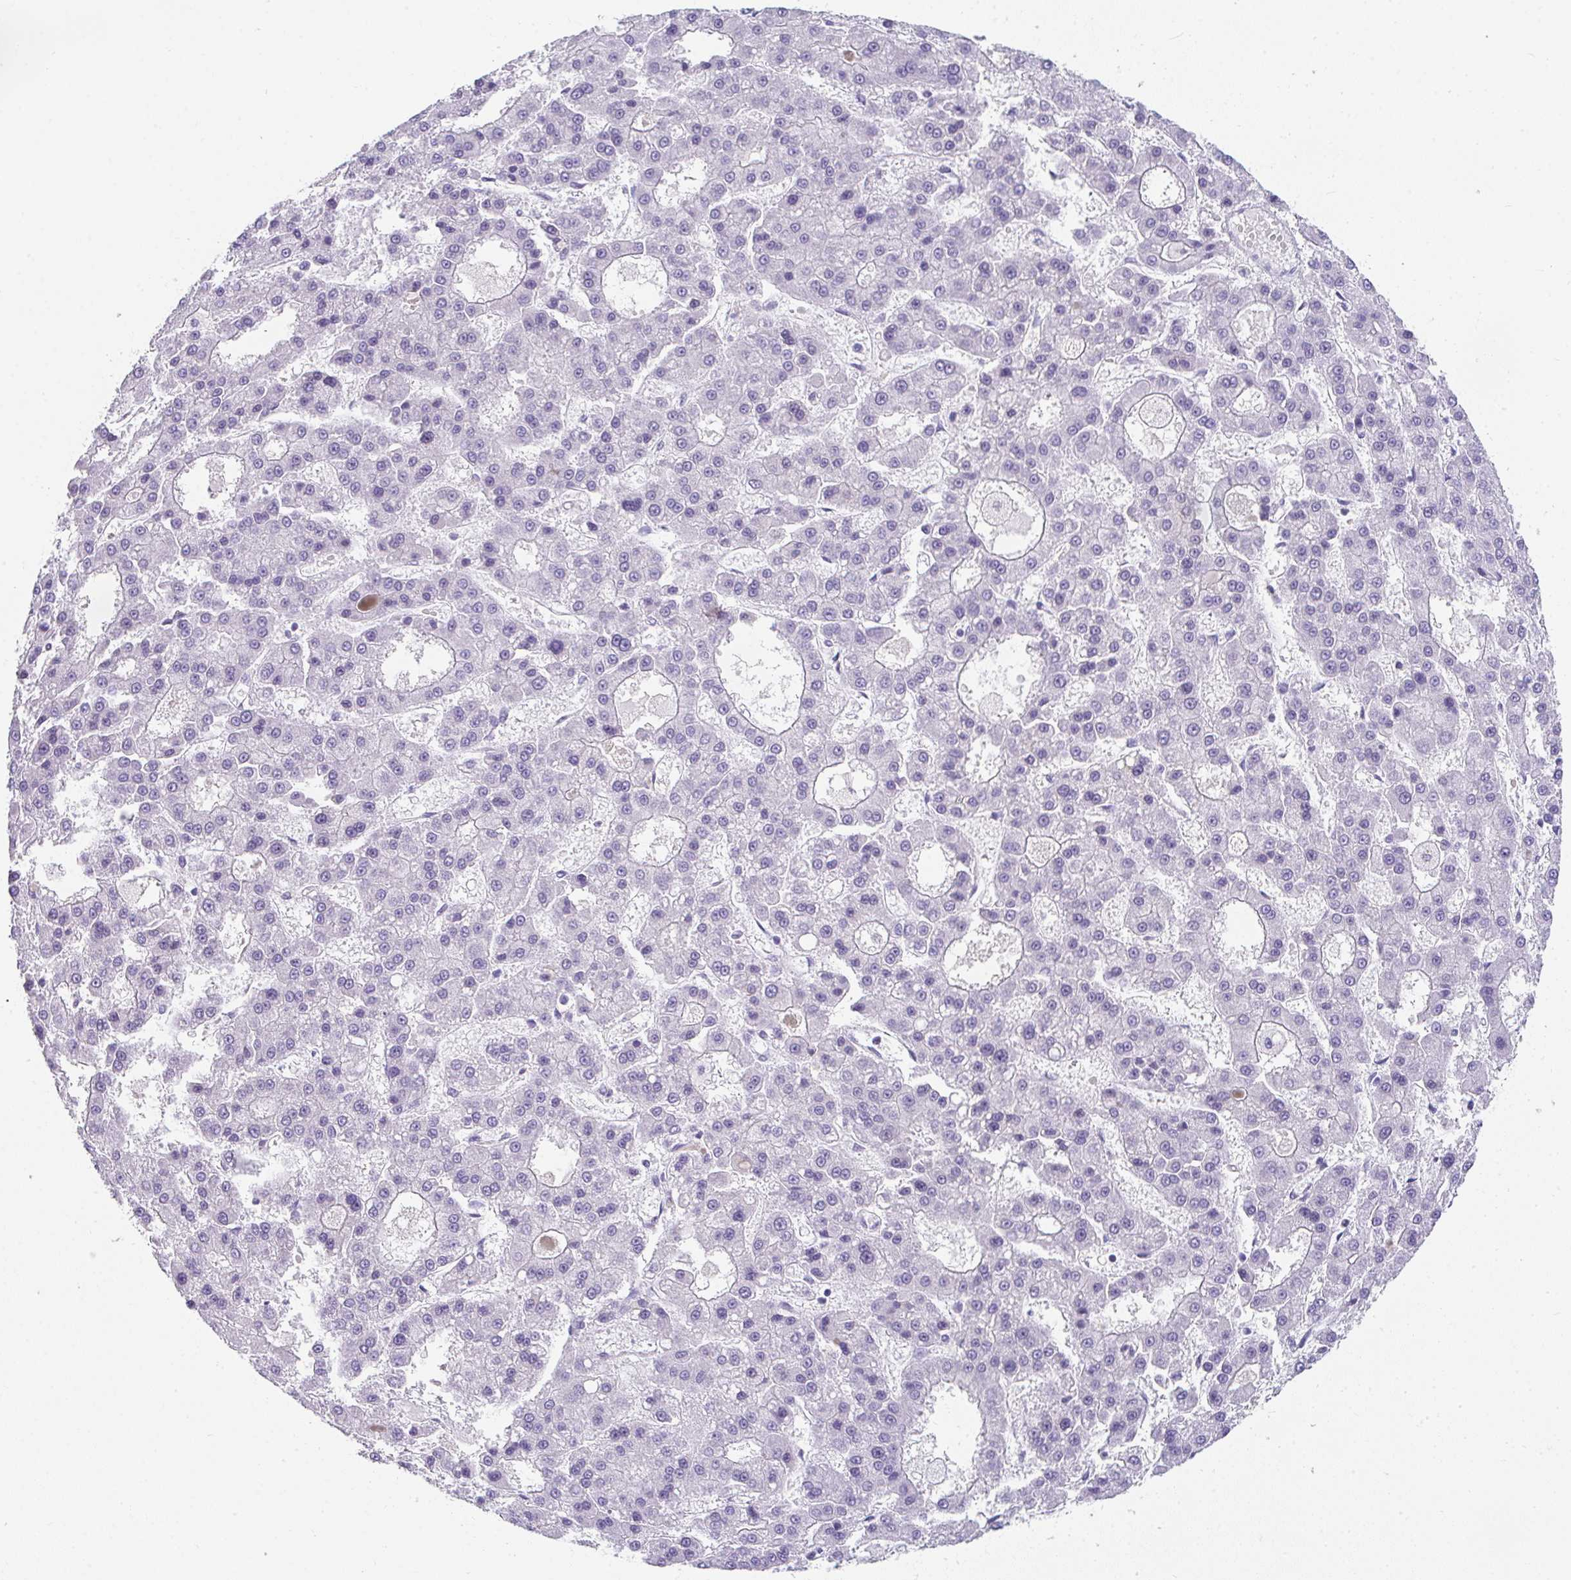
{"staining": {"intensity": "negative", "quantity": "none", "location": "none"}, "tissue": "liver cancer", "cell_type": "Tumor cells", "image_type": "cancer", "snomed": [{"axis": "morphology", "description": "Carcinoma, Hepatocellular, NOS"}, {"axis": "topography", "description": "Liver"}], "caption": "Protein analysis of liver cancer (hepatocellular carcinoma) demonstrates no significant positivity in tumor cells. The staining is performed using DAB (3,3'-diaminobenzidine) brown chromogen with nuclei counter-stained in using hematoxylin.", "gene": "TTC30B", "patient": {"sex": "male", "age": 70}}